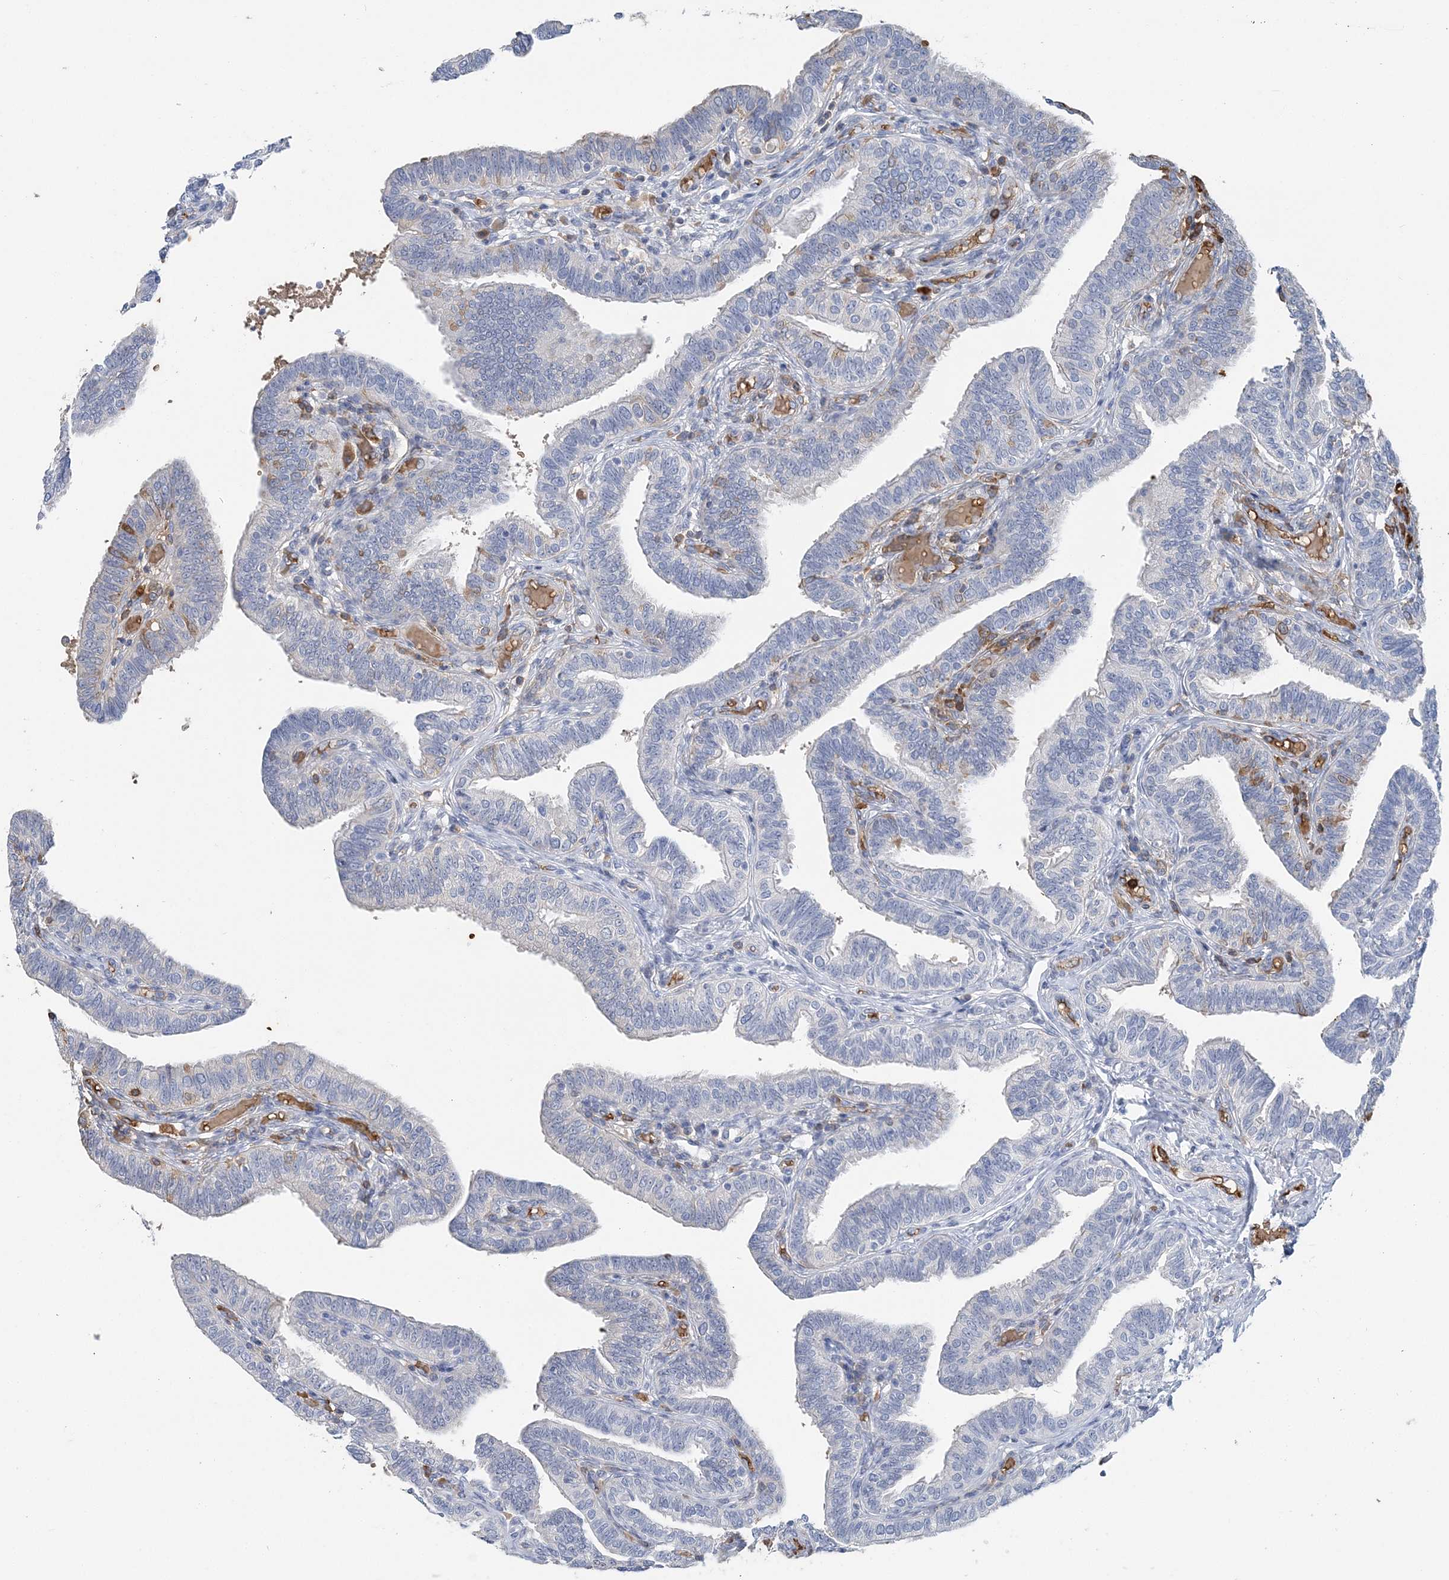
{"staining": {"intensity": "negative", "quantity": "none", "location": "none"}, "tissue": "fallopian tube", "cell_type": "Glandular cells", "image_type": "normal", "snomed": [{"axis": "morphology", "description": "Normal tissue, NOS"}, {"axis": "topography", "description": "Fallopian tube"}], "caption": "Immunohistochemistry (IHC) of normal human fallopian tube exhibits no expression in glandular cells.", "gene": "HBD", "patient": {"sex": "female", "age": 39}}